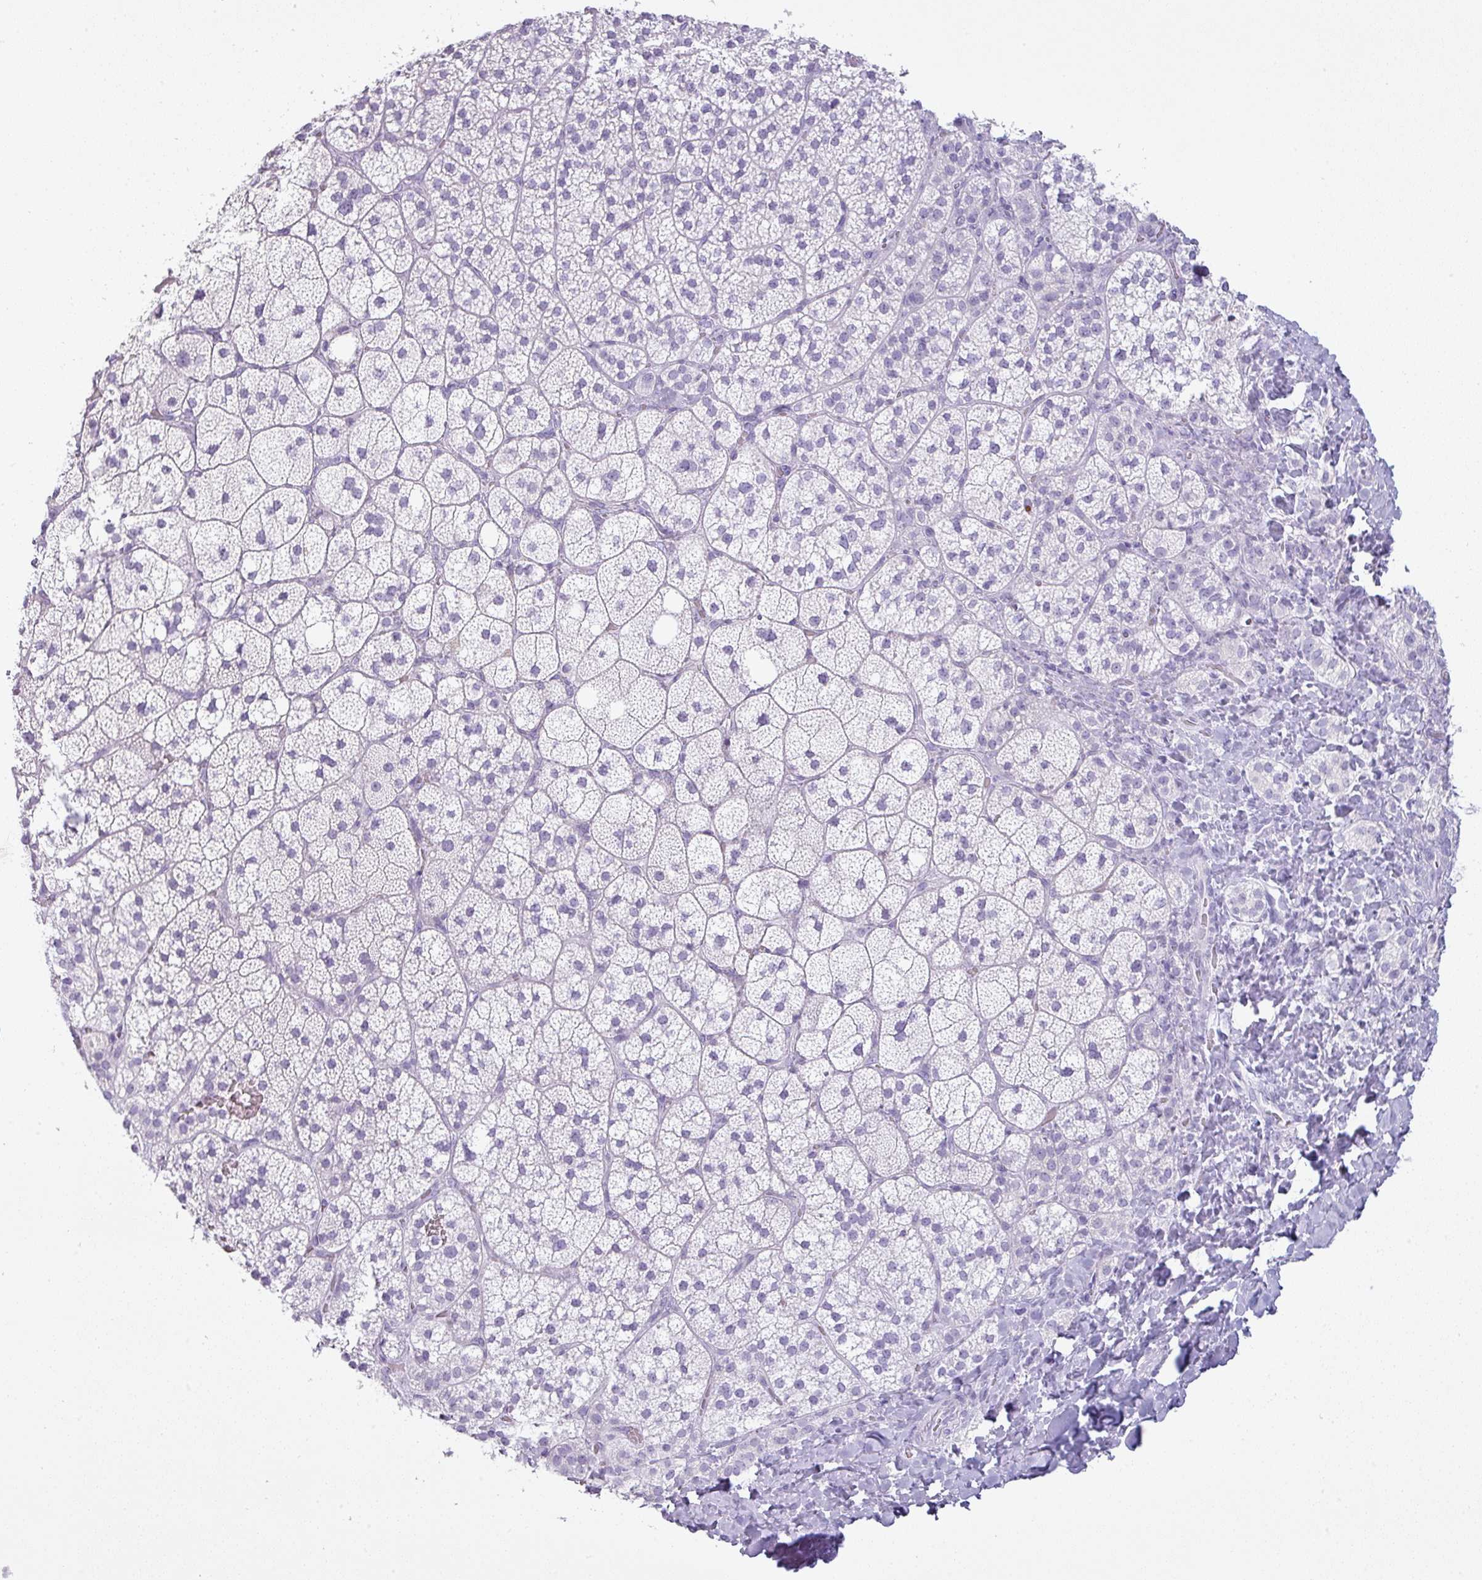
{"staining": {"intensity": "negative", "quantity": "none", "location": "none"}, "tissue": "adrenal gland", "cell_type": "Glandular cells", "image_type": "normal", "snomed": [{"axis": "morphology", "description": "Normal tissue, NOS"}, {"axis": "topography", "description": "Adrenal gland"}], "caption": "DAB (3,3'-diaminobenzidine) immunohistochemical staining of benign human adrenal gland displays no significant staining in glandular cells. (Stains: DAB immunohistochemistry with hematoxylin counter stain, Microscopy: brightfield microscopy at high magnification).", "gene": "PGA3", "patient": {"sex": "male", "age": 53}}